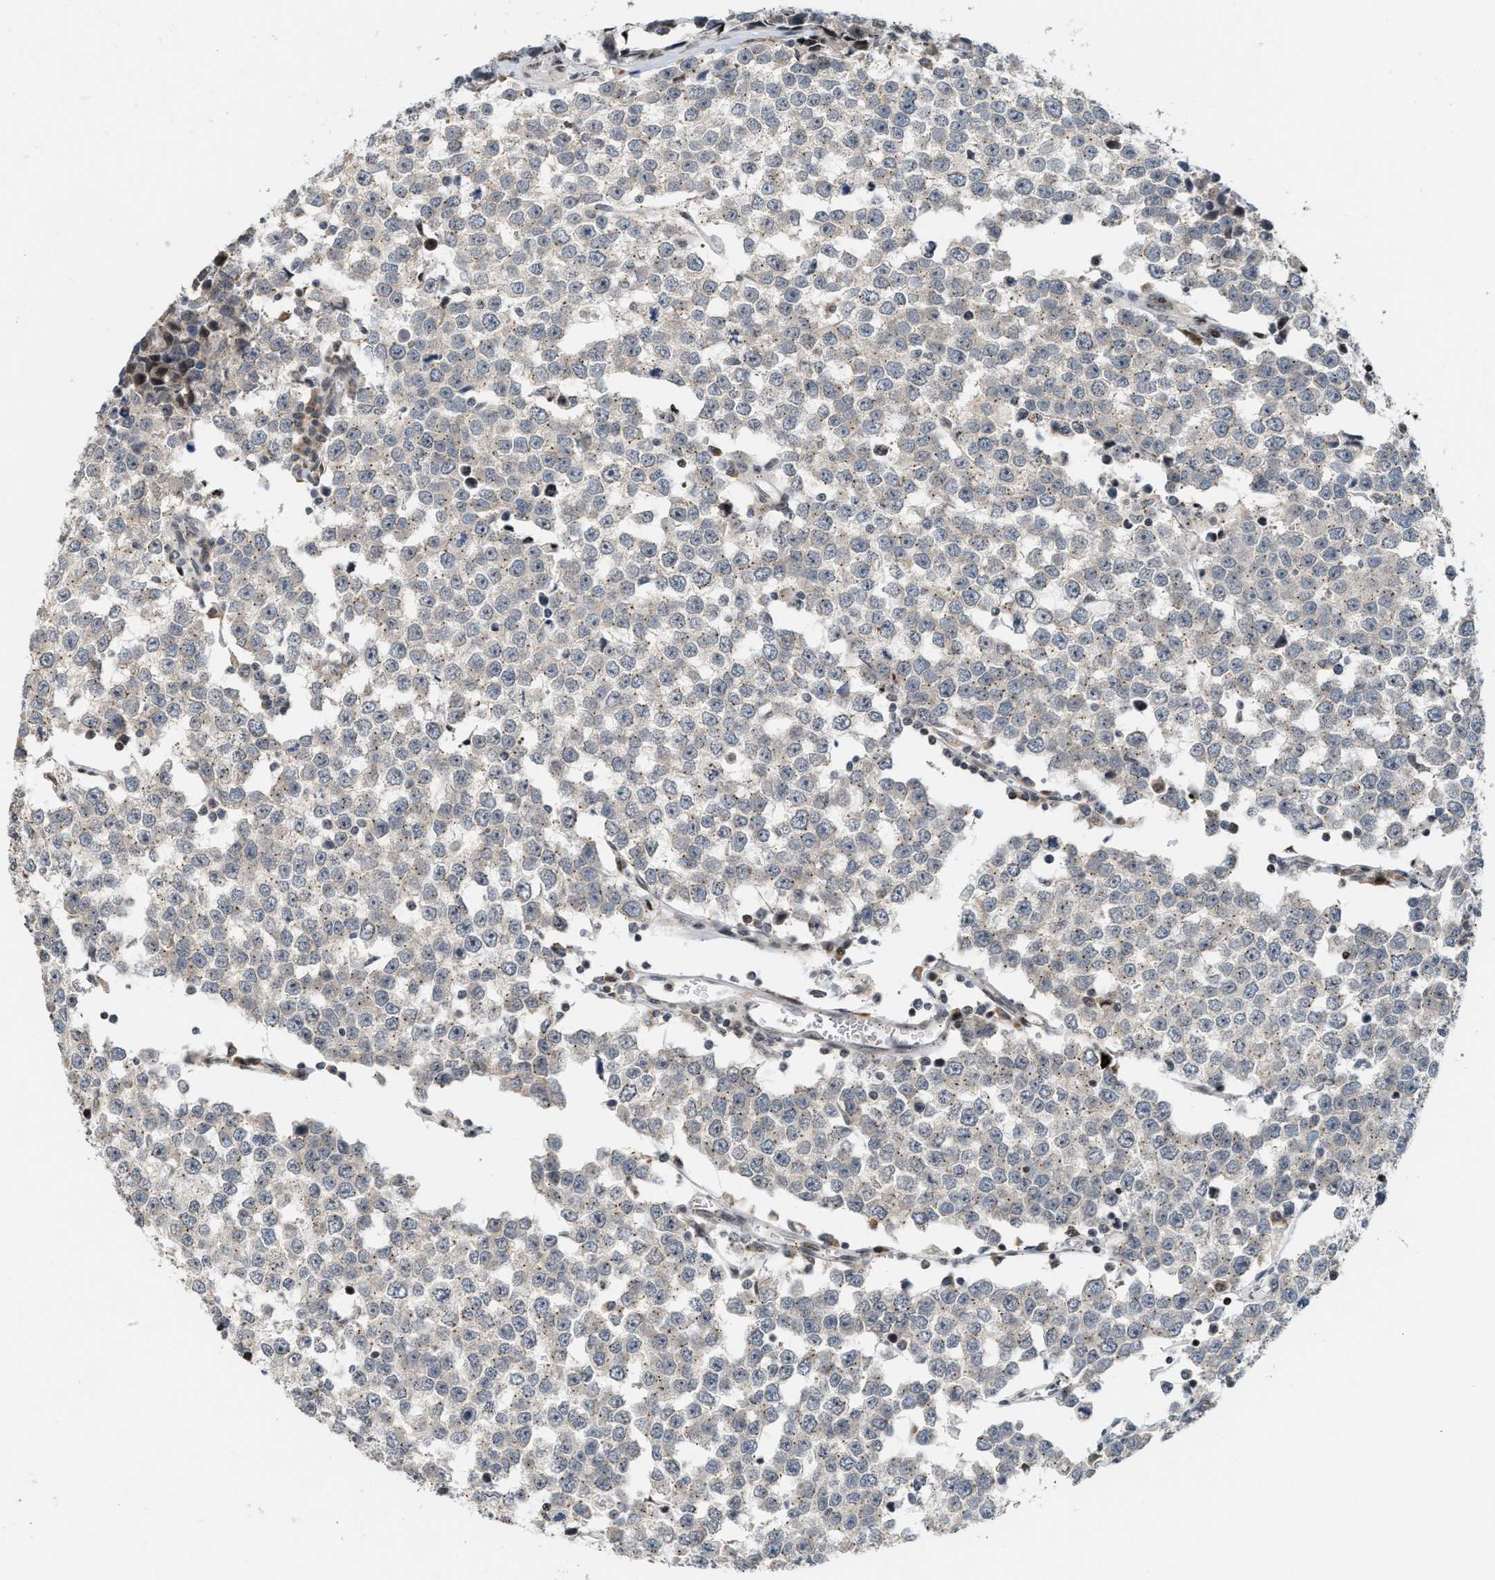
{"staining": {"intensity": "negative", "quantity": "none", "location": "none"}, "tissue": "testis cancer", "cell_type": "Tumor cells", "image_type": "cancer", "snomed": [{"axis": "morphology", "description": "Seminoma, NOS"}, {"axis": "morphology", "description": "Carcinoma, Embryonal, NOS"}, {"axis": "topography", "description": "Testis"}], "caption": "Histopathology image shows no protein positivity in tumor cells of embryonal carcinoma (testis) tissue.", "gene": "PDZD2", "patient": {"sex": "male", "age": 52}}